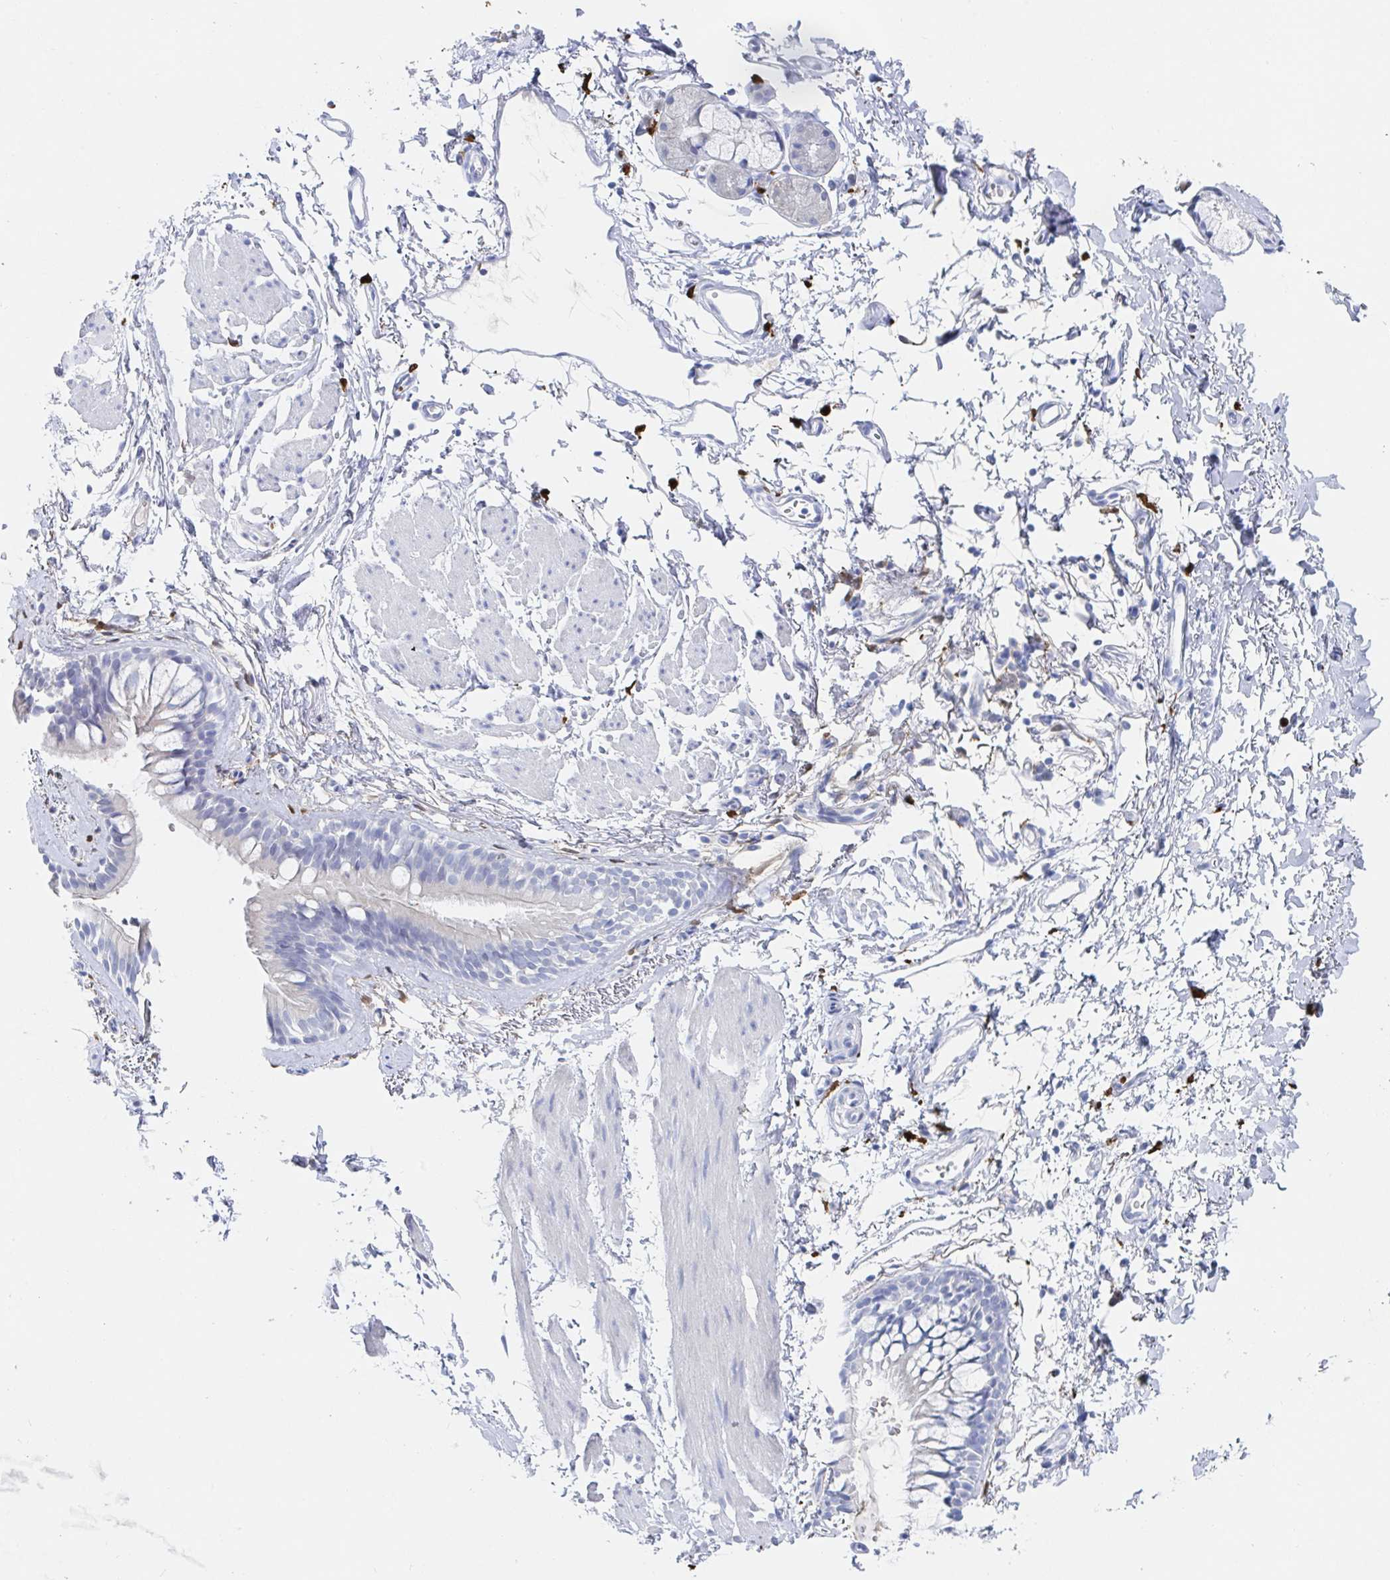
{"staining": {"intensity": "negative", "quantity": "none", "location": "none"}, "tissue": "bronchus", "cell_type": "Respiratory epithelial cells", "image_type": "normal", "snomed": [{"axis": "morphology", "description": "Normal tissue, NOS"}, {"axis": "topography", "description": "Cartilage tissue"}, {"axis": "topography", "description": "Bronchus"}, {"axis": "topography", "description": "Peripheral nerve tissue"}], "caption": "The photomicrograph displays no significant expression in respiratory epithelial cells of bronchus. The staining was performed using DAB to visualize the protein expression in brown, while the nuclei were stained in blue with hematoxylin (Magnification: 20x).", "gene": "OR2A1", "patient": {"sex": "female", "age": 59}}